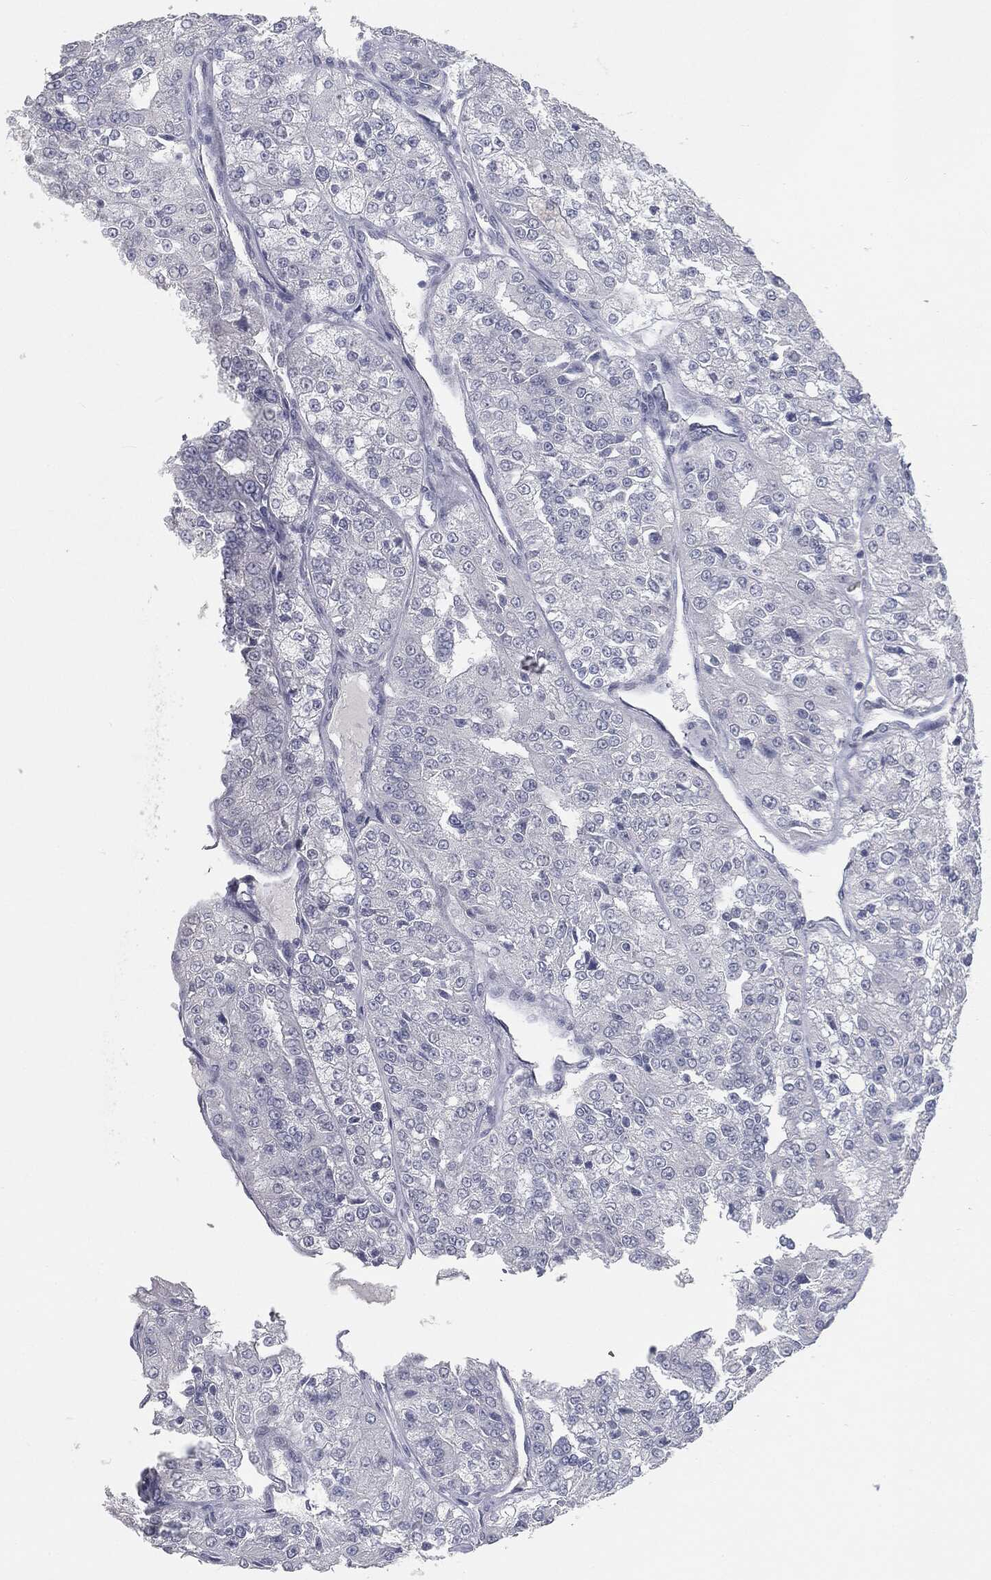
{"staining": {"intensity": "negative", "quantity": "none", "location": "none"}, "tissue": "renal cancer", "cell_type": "Tumor cells", "image_type": "cancer", "snomed": [{"axis": "morphology", "description": "Adenocarcinoma, NOS"}, {"axis": "topography", "description": "Kidney"}], "caption": "An IHC histopathology image of renal cancer (adenocarcinoma) is shown. There is no staining in tumor cells of renal cancer (adenocarcinoma).", "gene": "PRAME", "patient": {"sex": "female", "age": 63}}